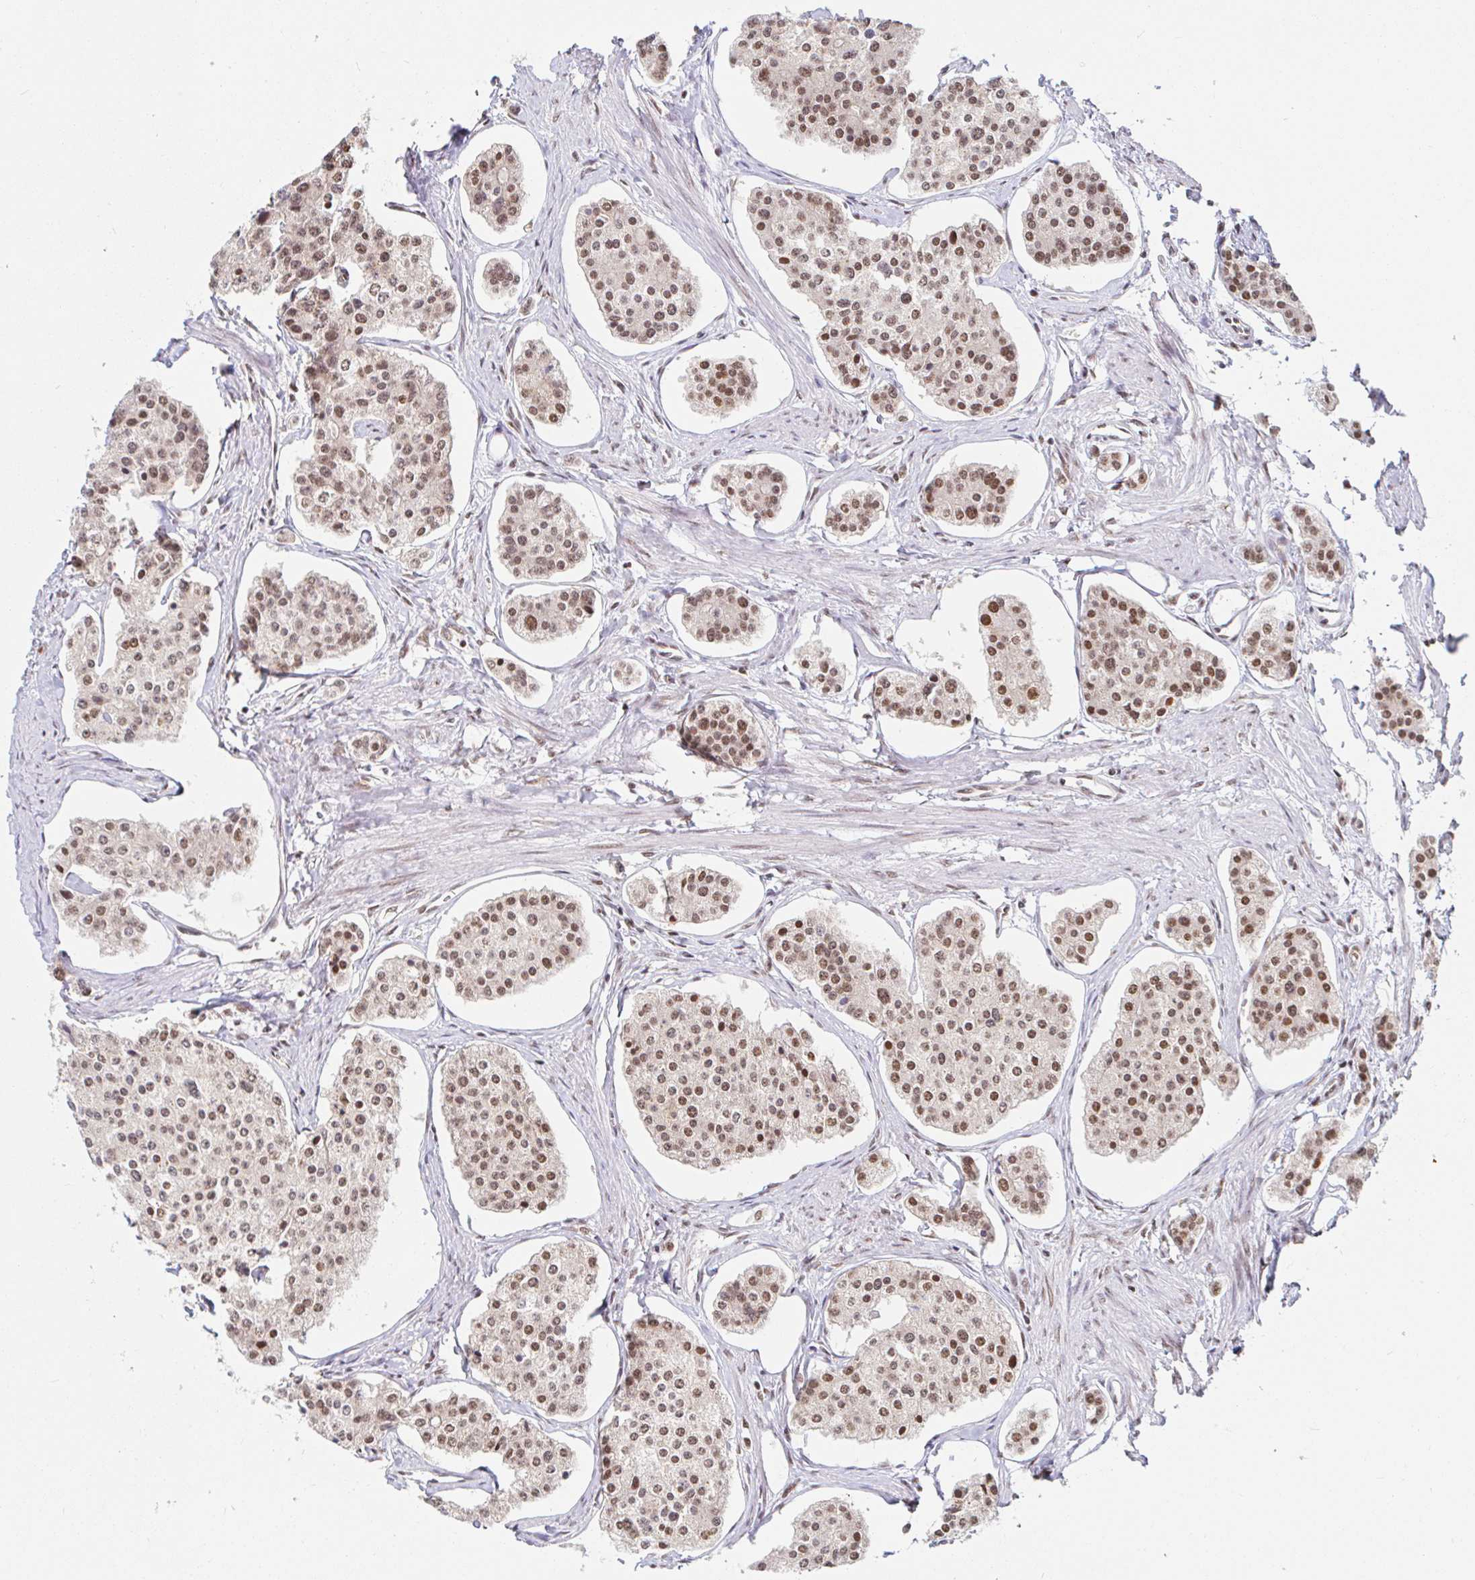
{"staining": {"intensity": "moderate", "quantity": "25%-75%", "location": "nuclear"}, "tissue": "carcinoid", "cell_type": "Tumor cells", "image_type": "cancer", "snomed": [{"axis": "morphology", "description": "Carcinoid, malignant, NOS"}, {"axis": "topography", "description": "Small intestine"}], "caption": "Carcinoid stained for a protein (brown) reveals moderate nuclear positive expression in approximately 25%-75% of tumor cells.", "gene": "RBMX", "patient": {"sex": "female", "age": 65}}